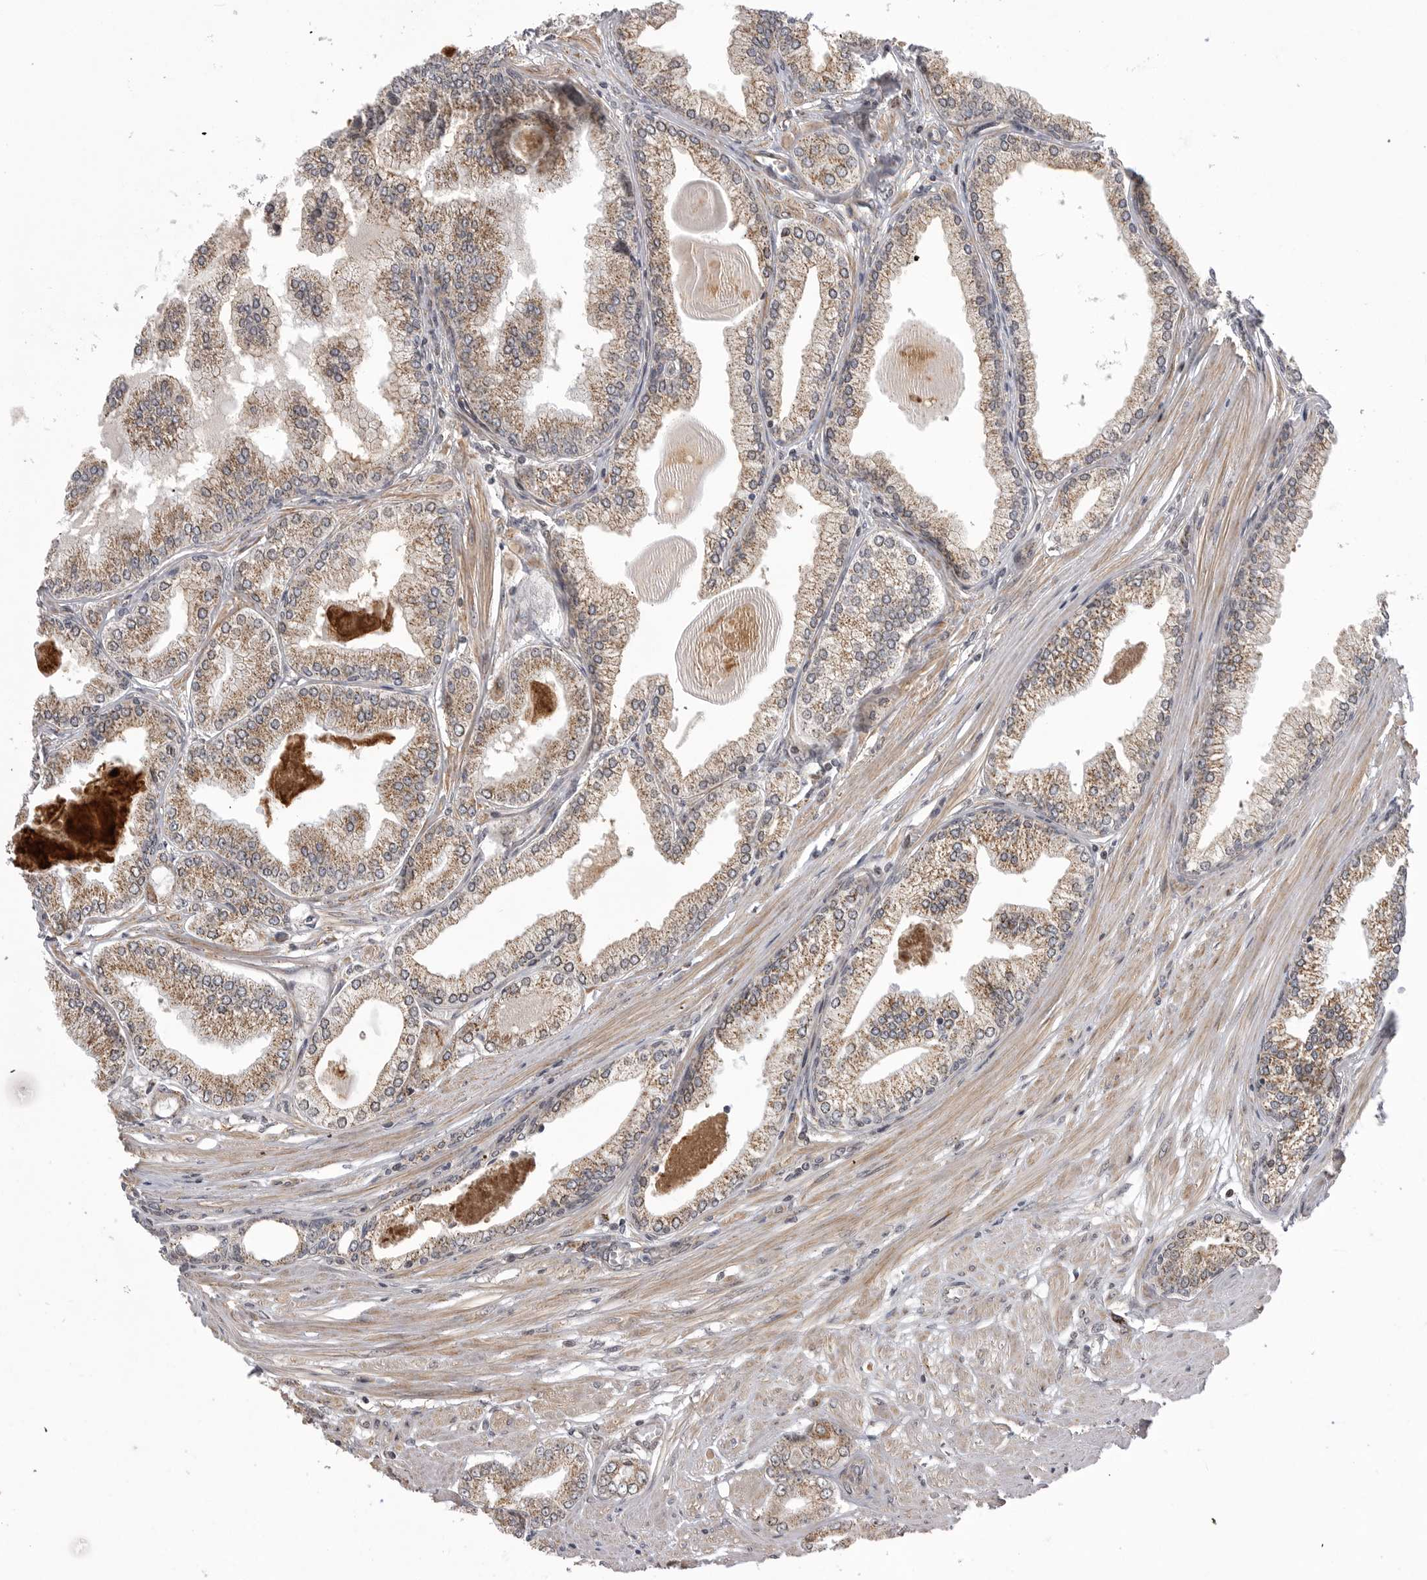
{"staining": {"intensity": "moderate", "quantity": "25%-75%", "location": "cytoplasmic/membranous"}, "tissue": "prostate cancer", "cell_type": "Tumor cells", "image_type": "cancer", "snomed": [{"axis": "morphology", "description": "Adenocarcinoma, Low grade"}, {"axis": "topography", "description": "Prostate"}], "caption": "Approximately 25%-75% of tumor cells in adenocarcinoma (low-grade) (prostate) display moderate cytoplasmic/membranous protein expression as visualized by brown immunohistochemical staining.", "gene": "TMPRSS11F", "patient": {"sex": "male", "age": 52}}